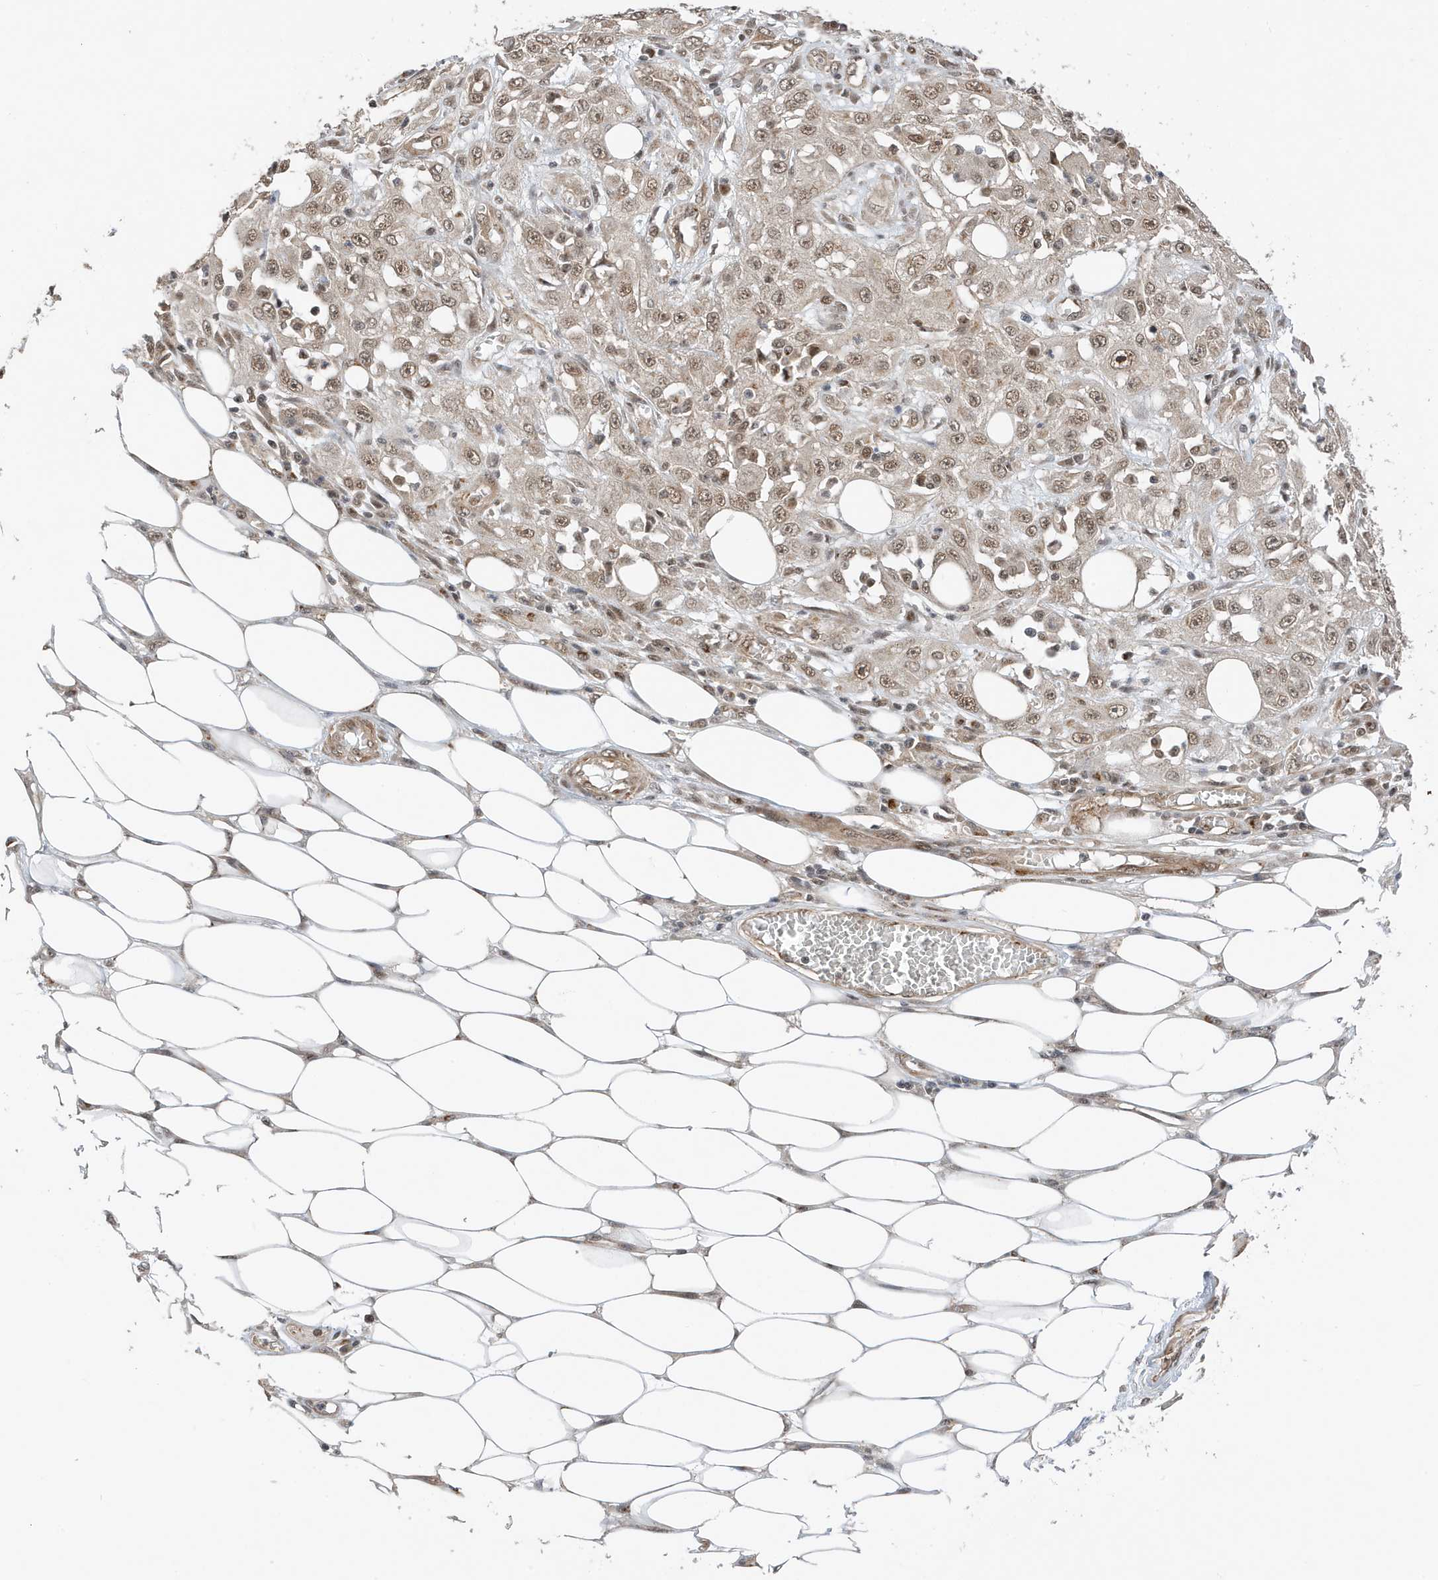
{"staining": {"intensity": "weak", "quantity": ">75%", "location": "nuclear"}, "tissue": "skin cancer", "cell_type": "Tumor cells", "image_type": "cancer", "snomed": [{"axis": "morphology", "description": "Squamous cell carcinoma, NOS"}, {"axis": "morphology", "description": "Squamous cell carcinoma, metastatic, NOS"}, {"axis": "topography", "description": "Skin"}, {"axis": "topography", "description": "Lymph node"}], "caption": "A high-resolution image shows IHC staining of skin cancer, which reveals weak nuclear expression in about >75% of tumor cells. The protein of interest is shown in brown color, while the nuclei are stained blue.", "gene": "MAST3", "patient": {"sex": "male", "age": 75}}